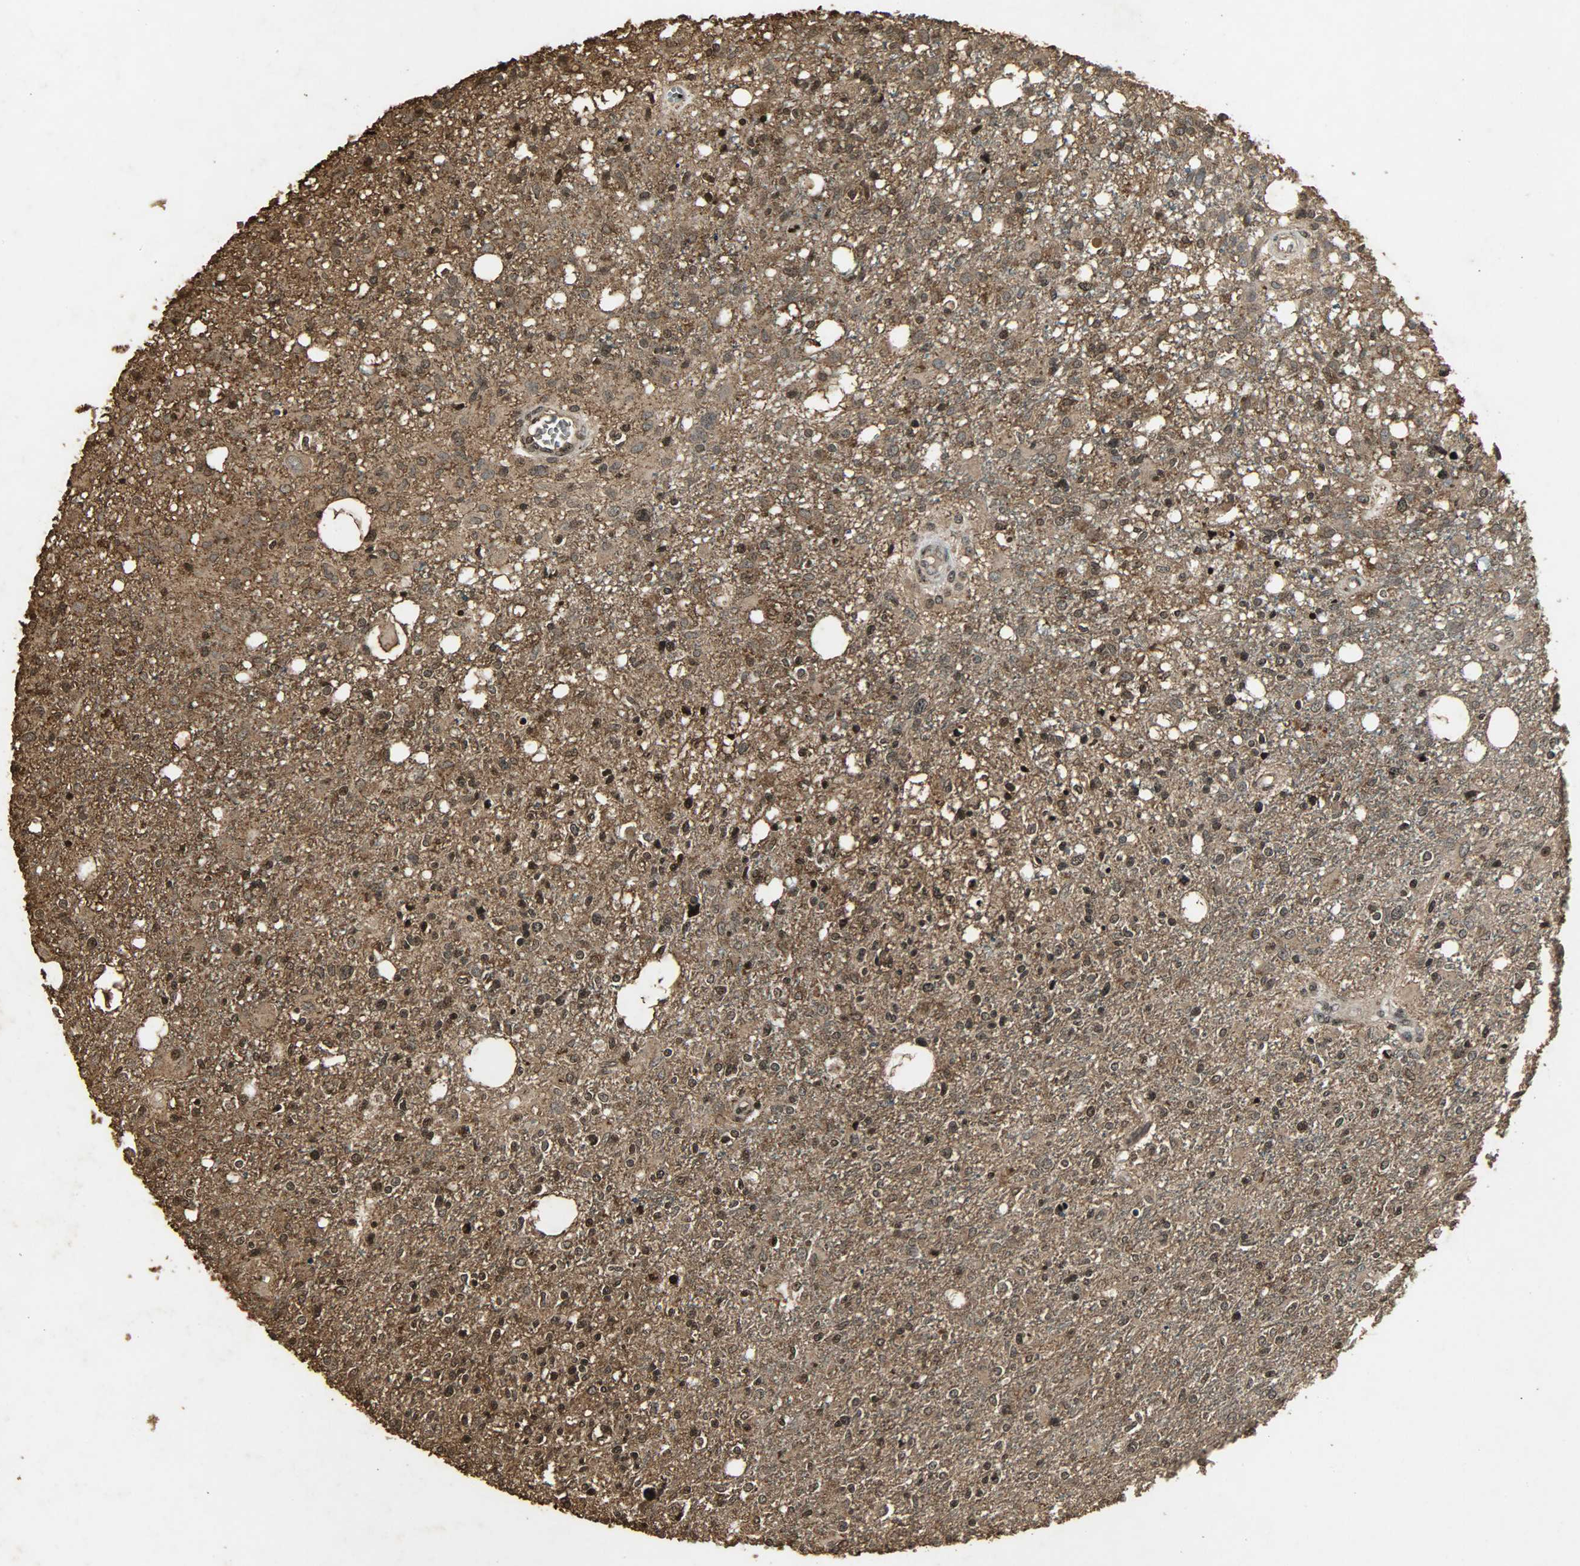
{"staining": {"intensity": "strong", "quantity": ">75%", "location": "cytoplasmic/membranous,nuclear"}, "tissue": "glioma", "cell_type": "Tumor cells", "image_type": "cancer", "snomed": [{"axis": "morphology", "description": "Glioma, malignant, High grade"}, {"axis": "topography", "description": "Cerebral cortex"}], "caption": "Brown immunohistochemical staining in human glioma demonstrates strong cytoplasmic/membranous and nuclear staining in approximately >75% of tumor cells.", "gene": "PPP3R1", "patient": {"sex": "male", "age": 76}}